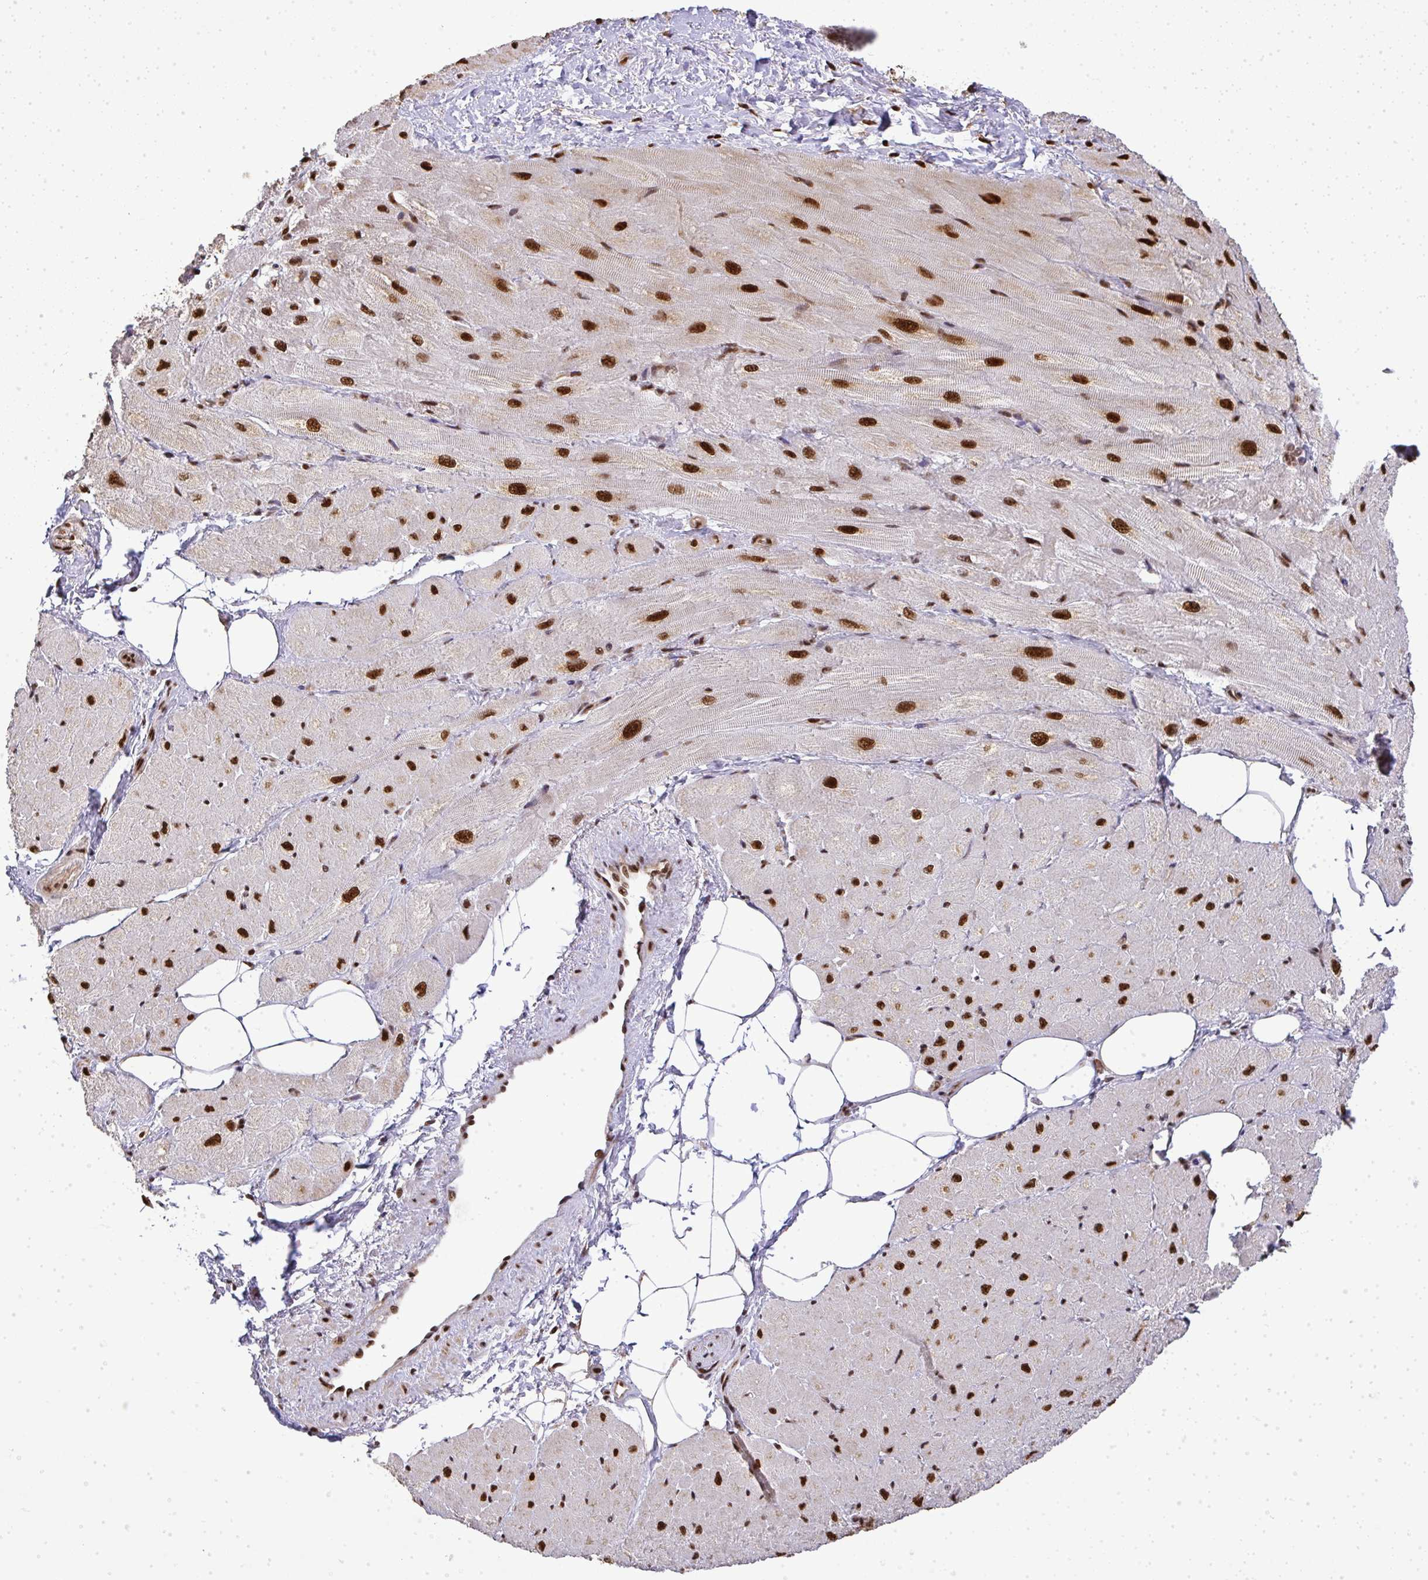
{"staining": {"intensity": "strong", "quantity": ">75%", "location": "nuclear"}, "tissue": "heart muscle", "cell_type": "Cardiomyocytes", "image_type": "normal", "snomed": [{"axis": "morphology", "description": "Normal tissue, NOS"}, {"axis": "topography", "description": "Heart"}], "caption": "Approximately >75% of cardiomyocytes in normal heart muscle display strong nuclear protein expression as visualized by brown immunohistochemical staining.", "gene": "U2AF1L4", "patient": {"sex": "male", "age": 62}}